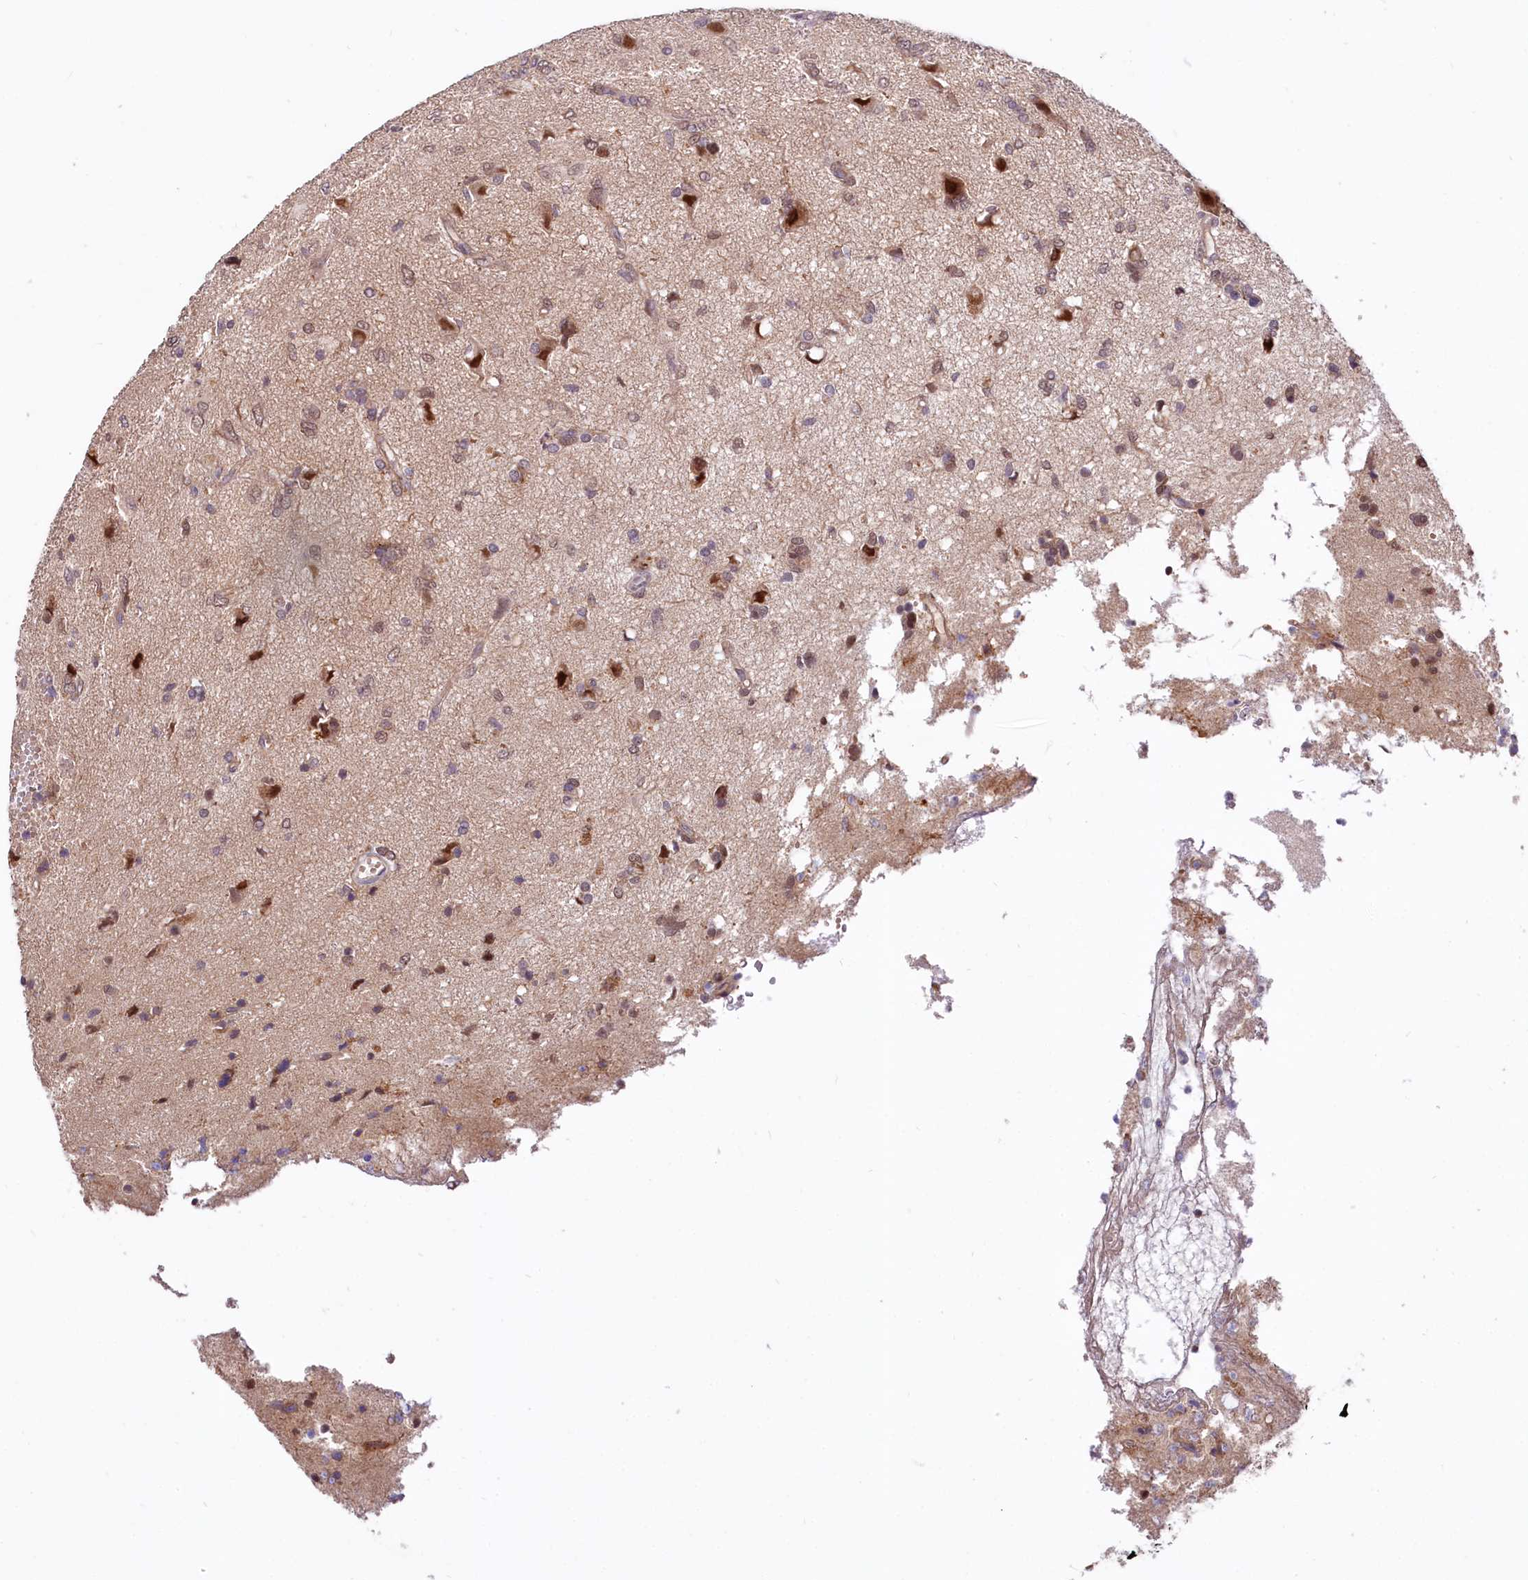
{"staining": {"intensity": "weak", "quantity": "25%-75%", "location": "nuclear"}, "tissue": "glioma", "cell_type": "Tumor cells", "image_type": "cancer", "snomed": [{"axis": "morphology", "description": "Glioma, malignant, High grade"}, {"axis": "topography", "description": "Brain"}], "caption": "Protein staining of malignant glioma (high-grade) tissue exhibits weak nuclear positivity in about 25%-75% of tumor cells. (Stains: DAB (3,3'-diaminobenzidine) in brown, nuclei in blue, Microscopy: brightfield microscopy at high magnification).", "gene": "UBE3A", "patient": {"sex": "female", "age": 59}}